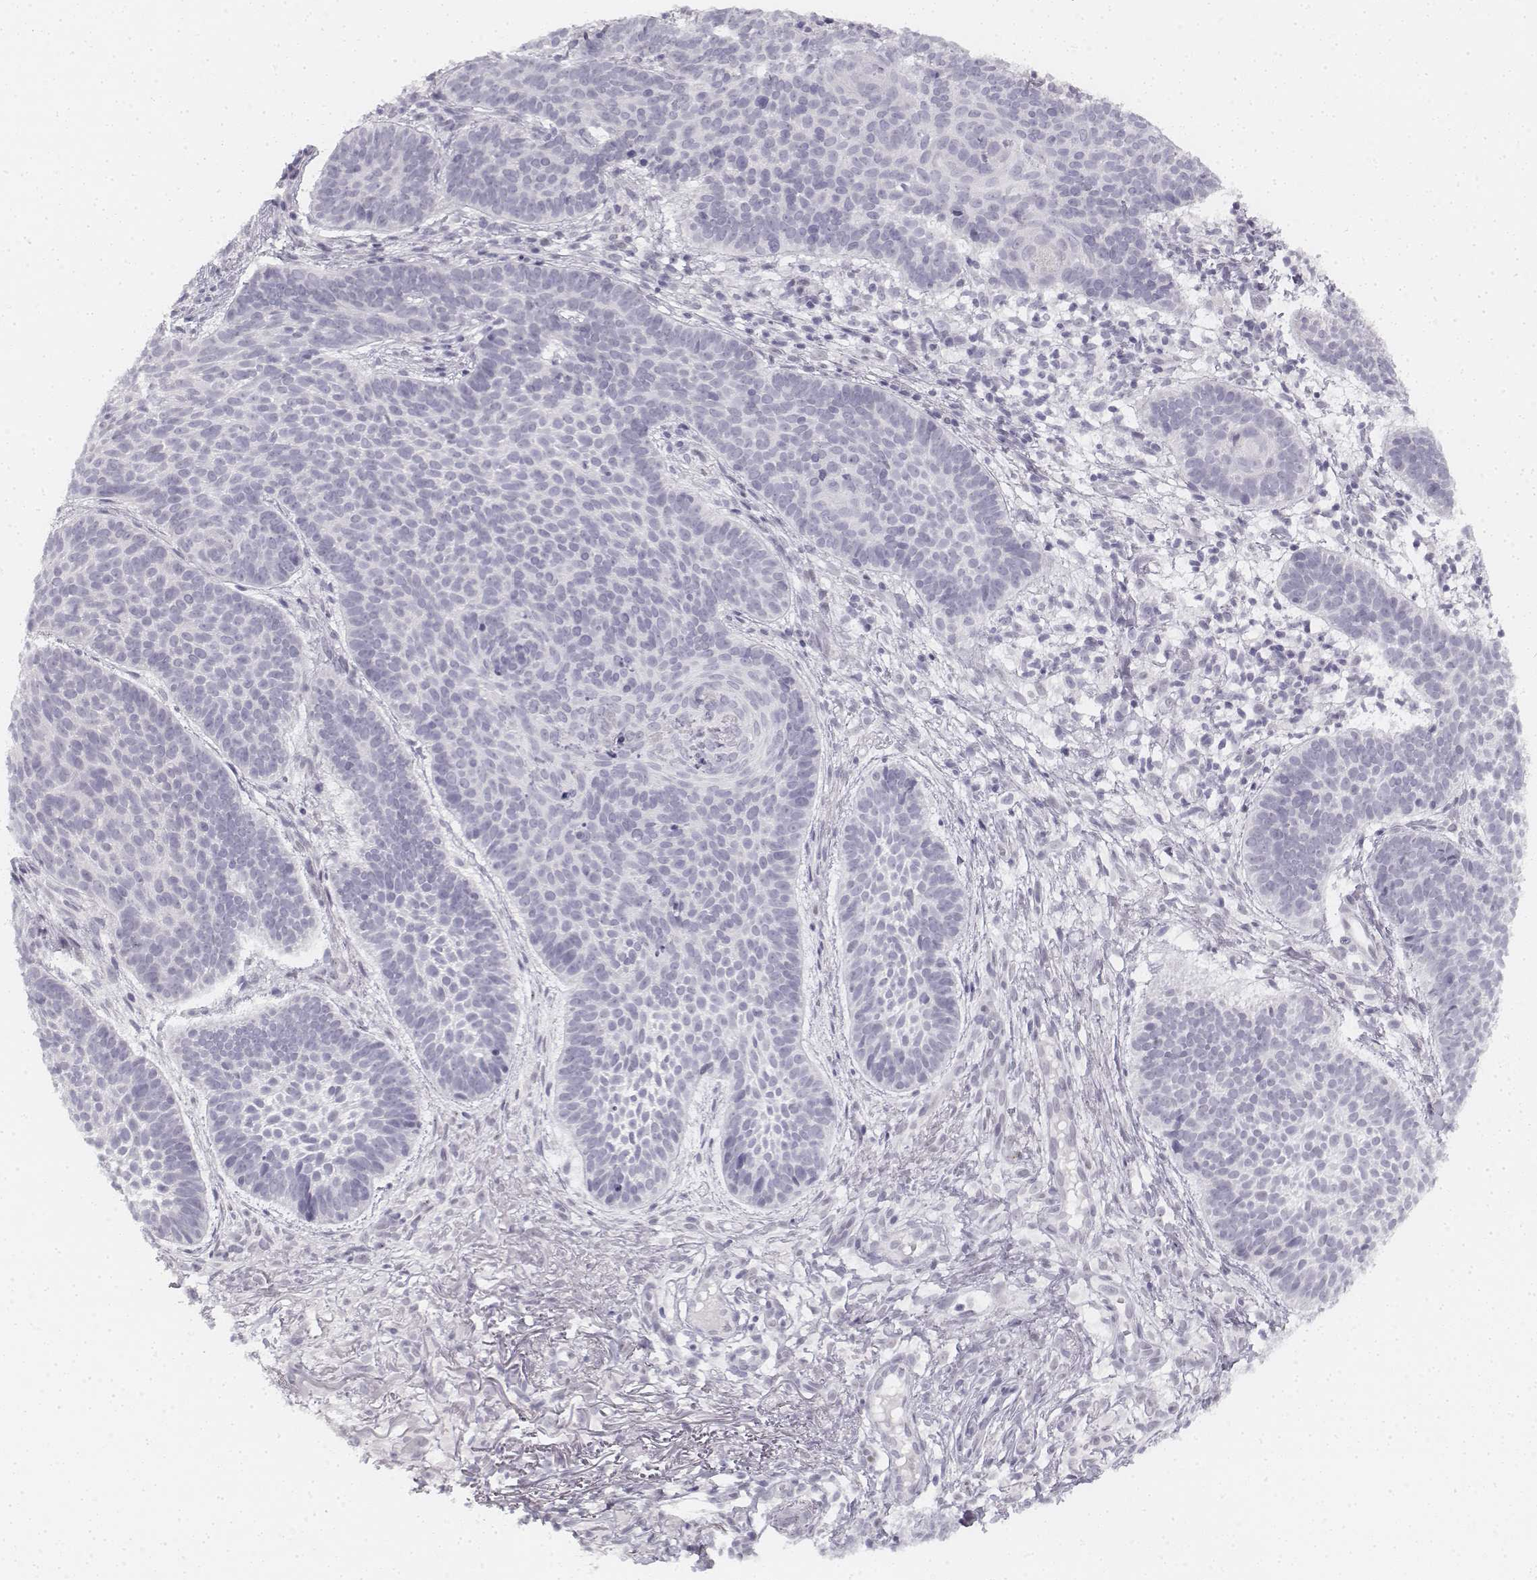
{"staining": {"intensity": "negative", "quantity": "none", "location": "none"}, "tissue": "skin cancer", "cell_type": "Tumor cells", "image_type": "cancer", "snomed": [{"axis": "morphology", "description": "Basal cell carcinoma"}, {"axis": "topography", "description": "Skin"}], "caption": "Tumor cells show no significant protein staining in skin cancer. The staining was performed using DAB to visualize the protein expression in brown, while the nuclei were stained in blue with hematoxylin (Magnification: 20x).", "gene": "KRTAP2-1", "patient": {"sex": "male", "age": 72}}